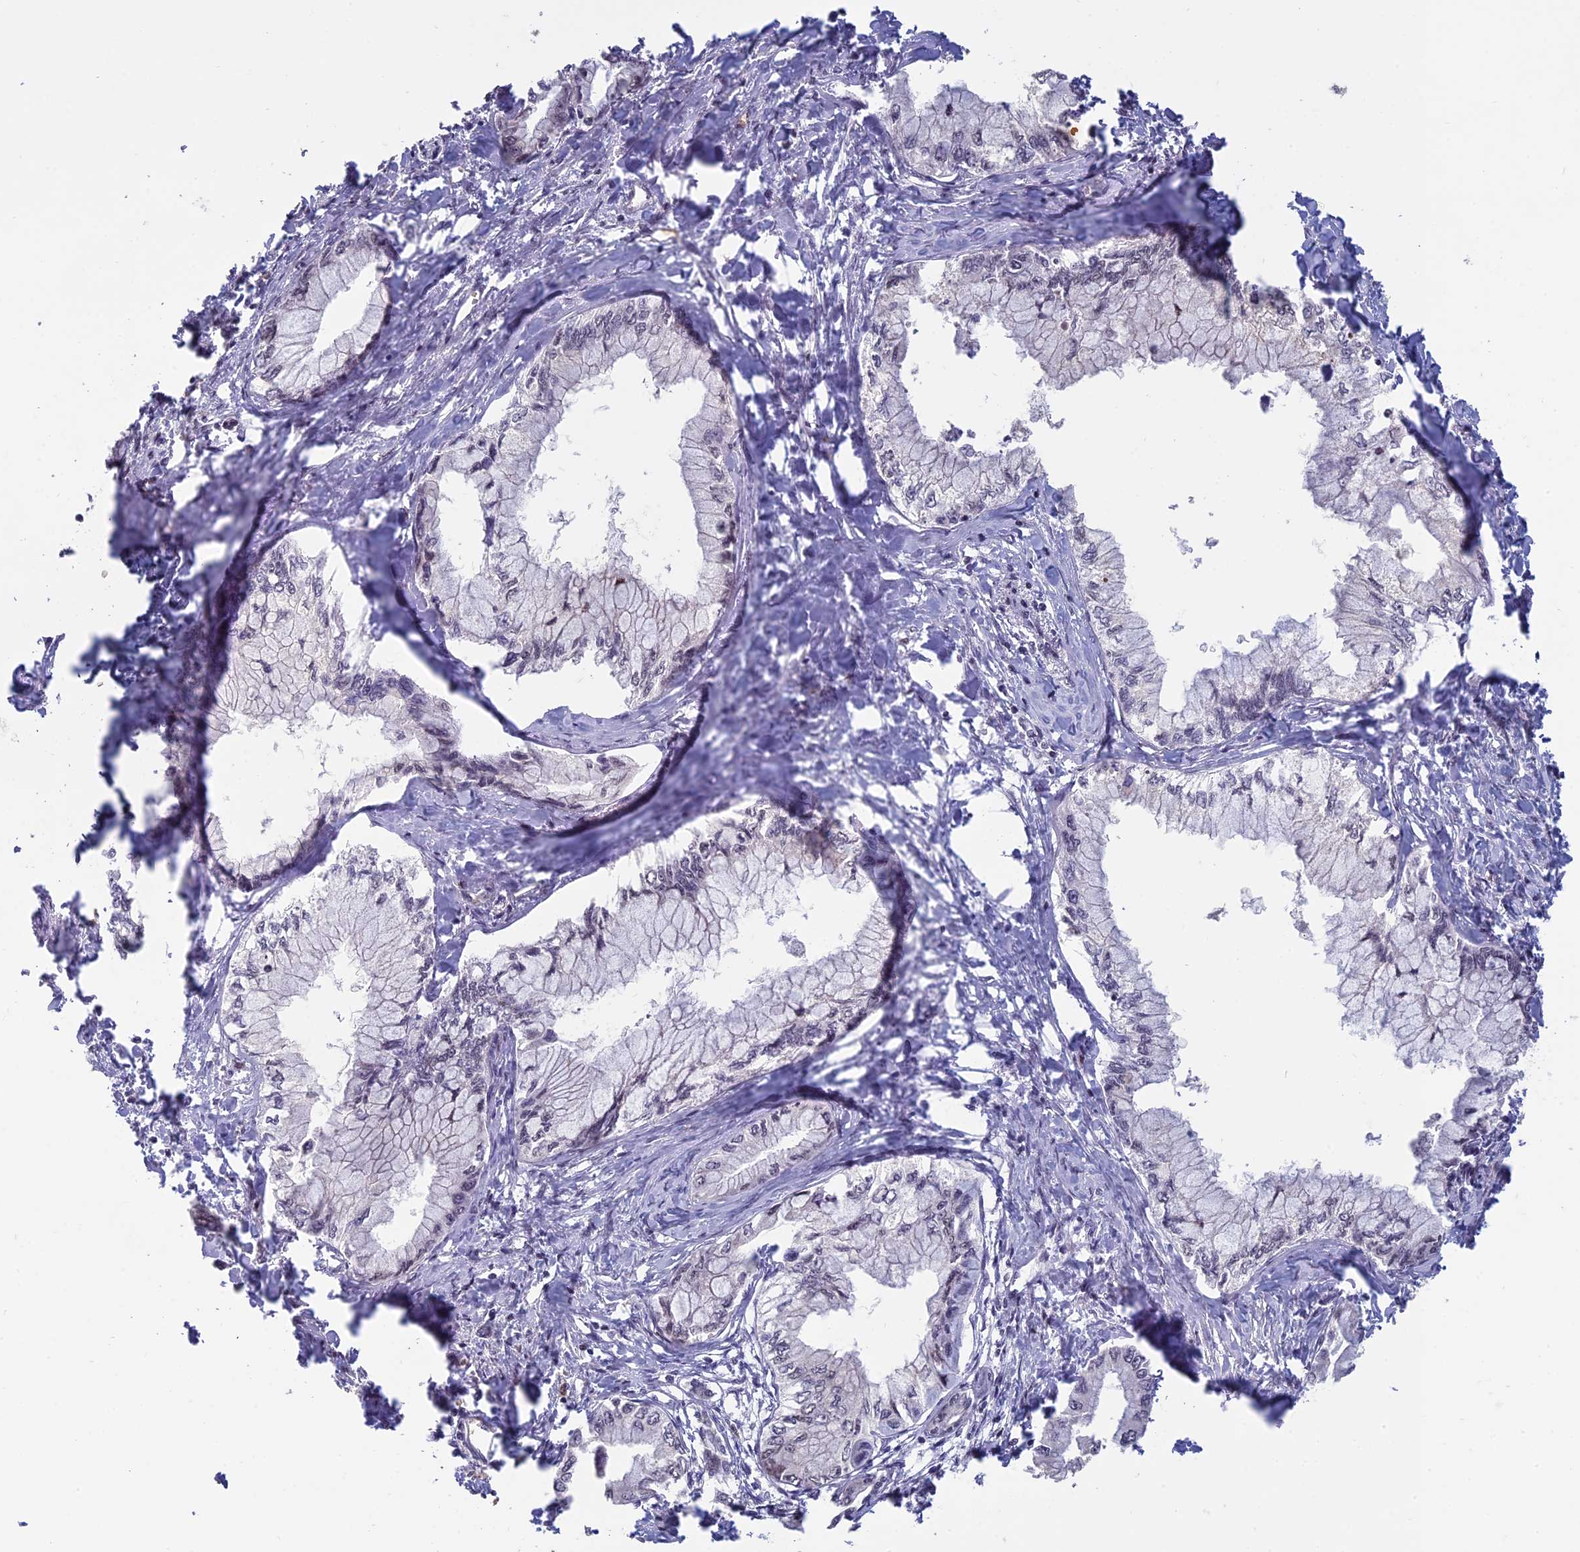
{"staining": {"intensity": "weak", "quantity": "25%-75%", "location": "nuclear"}, "tissue": "pancreatic cancer", "cell_type": "Tumor cells", "image_type": "cancer", "snomed": [{"axis": "morphology", "description": "Adenocarcinoma, NOS"}, {"axis": "topography", "description": "Pancreas"}], "caption": "Pancreatic cancer (adenocarcinoma) tissue reveals weak nuclear positivity in approximately 25%-75% of tumor cells", "gene": "MFAP1", "patient": {"sex": "male", "age": 48}}